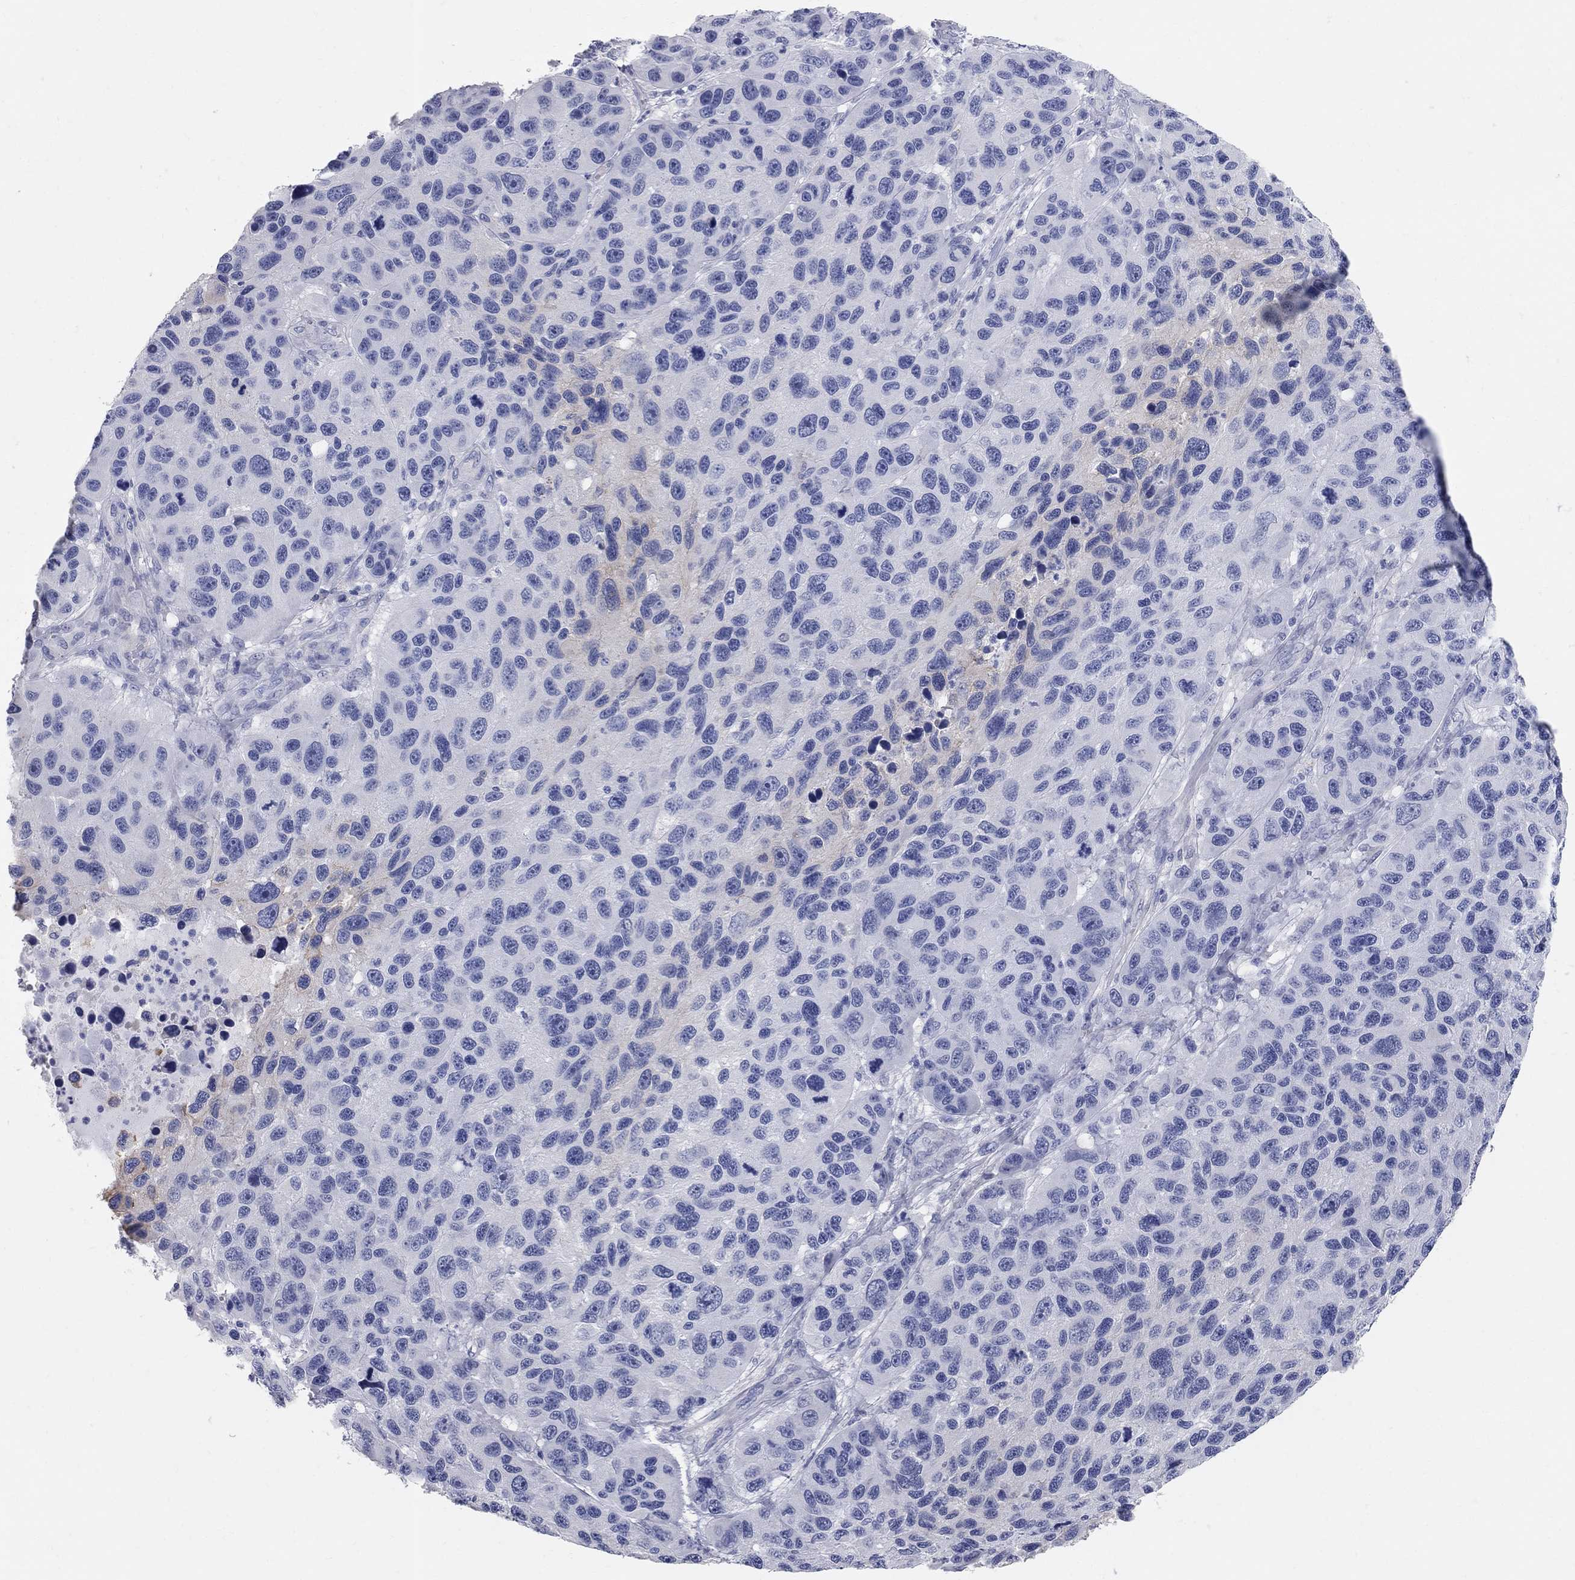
{"staining": {"intensity": "negative", "quantity": "none", "location": "none"}, "tissue": "melanoma", "cell_type": "Tumor cells", "image_type": "cancer", "snomed": [{"axis": "morphology", "description": "Malignant melanoma, NOS"}, {"axis": "topography", "description": "Skin"}], "caption": "Malignant melanoma was stained to show a protein in brown. There is no significant expression in tumor cells.", "gene": "AOX1", "patient": {"sex": "male", "age": 53}}